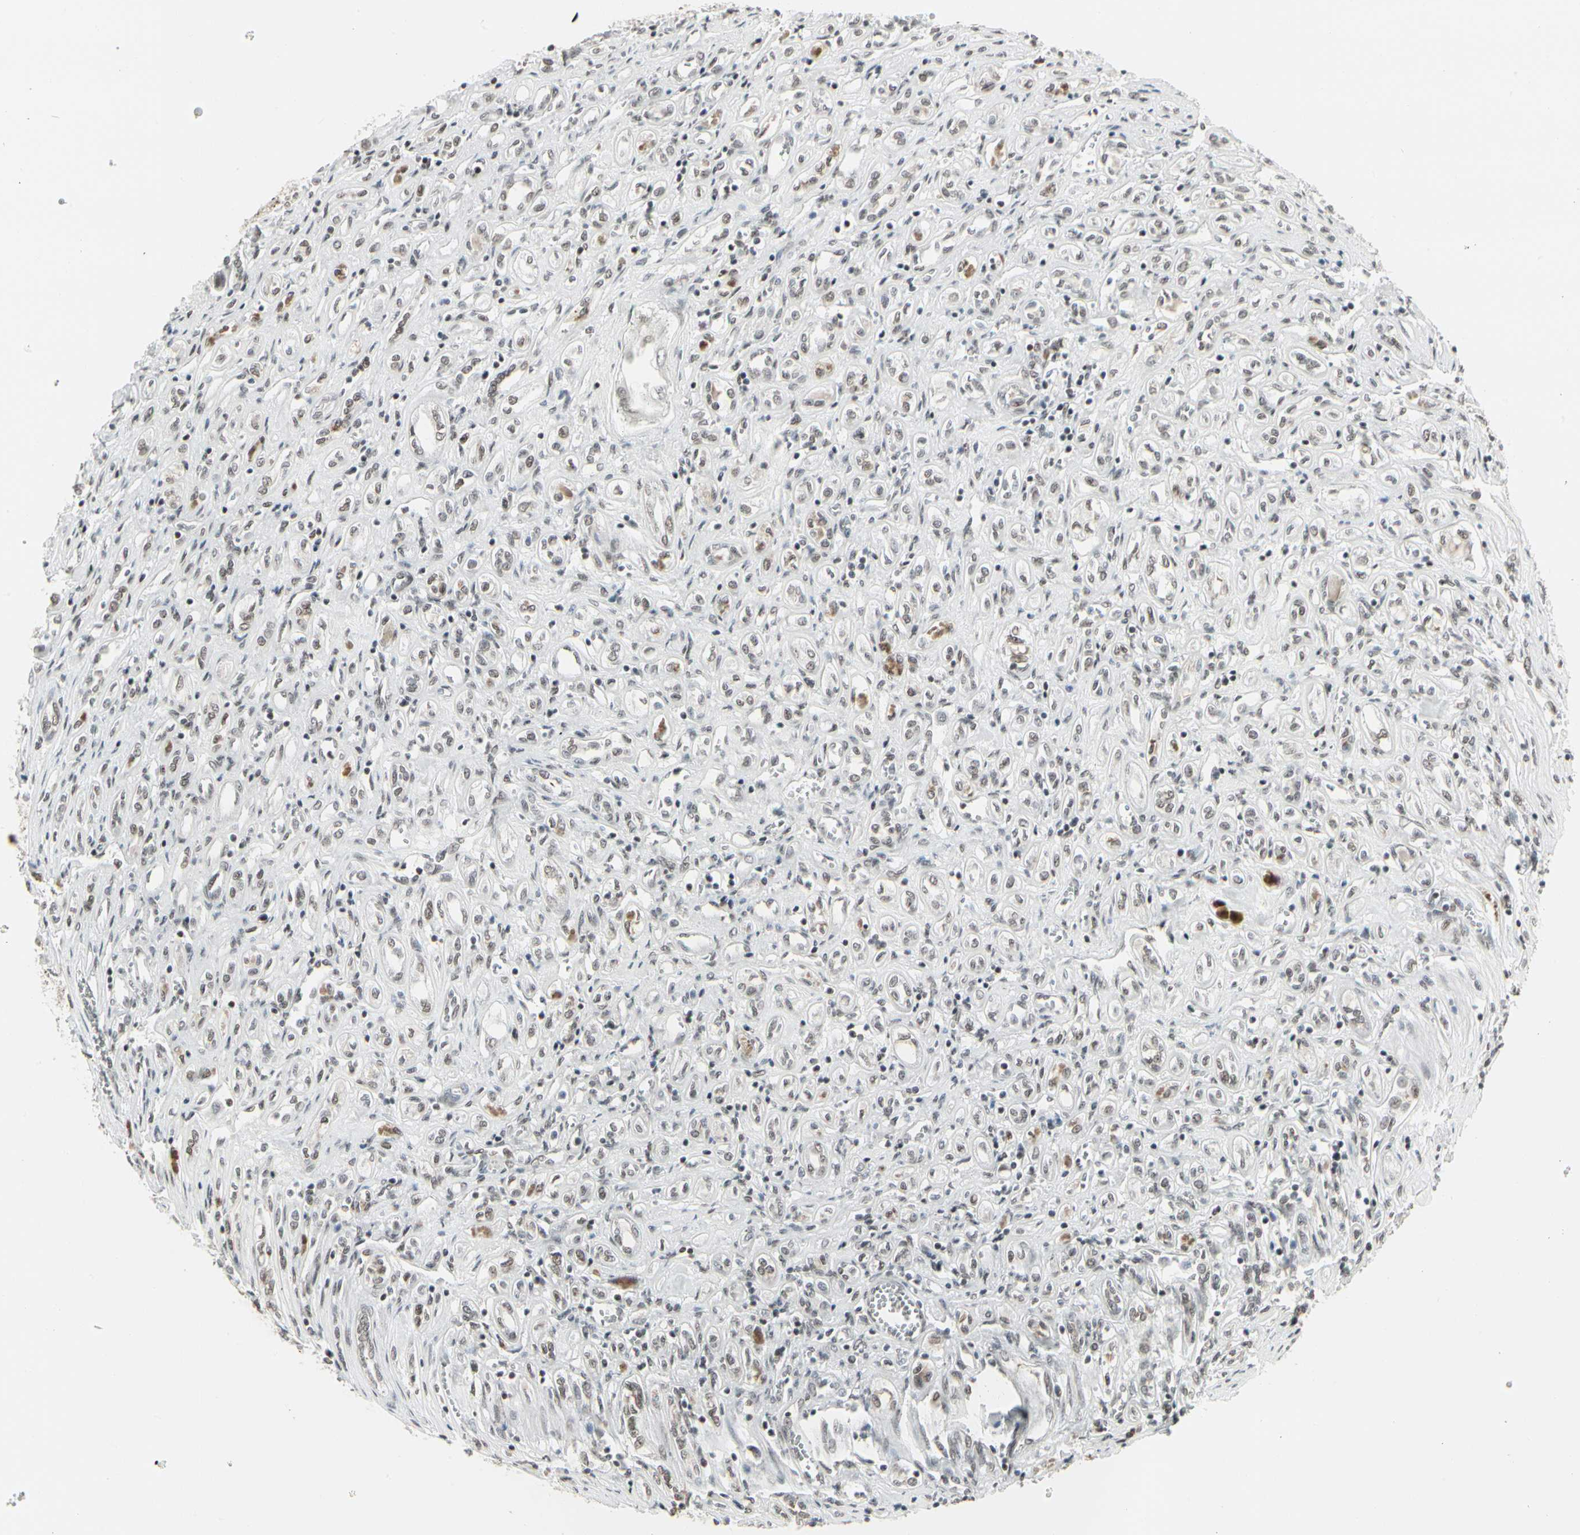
{"staining": {"intensity": "moderate", "quantity": ">75%", "location": "nuclear"}, "tissue": "renal cancer", "cell_type": "Tumor cells", "image_type": "cancer", "snomed": [{"axis": "morphology", "description": "Adenocarcinoma, NOS"}, {"axis": "topography", "description": "Kidney"}], "caption": "High-magnification brightfield microscopy of renal cancer stained with DAB (brown) and counterstained with hematoxylin (blue). tumor cells exhibit moderate nuclear staining is seen in approximately>75% of cells.", "gene": "HMG20A", "patient": {"sex": "female", "age": 70}}